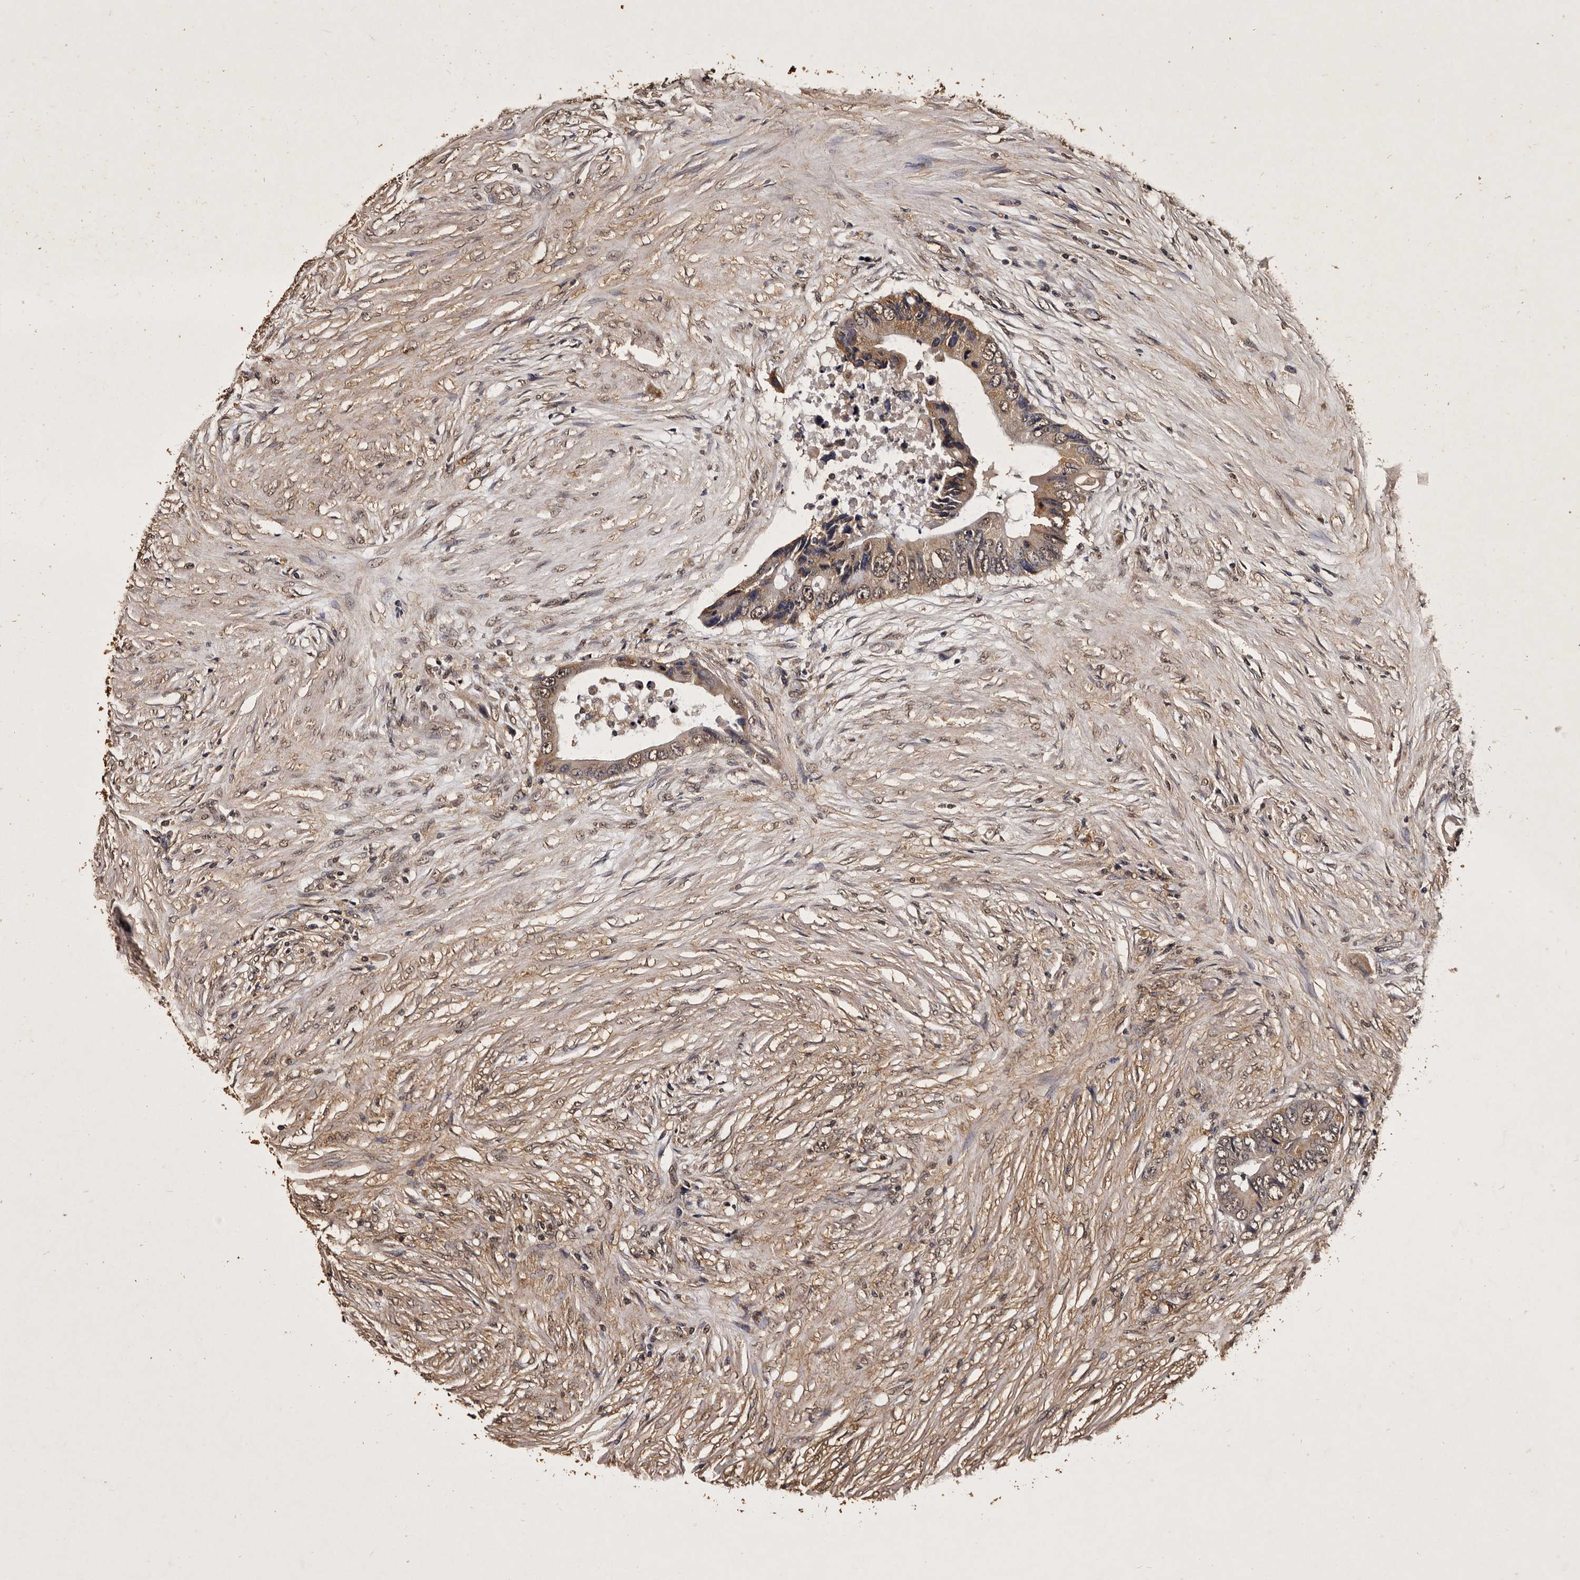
{"staining": {"intensity": "moderate", "quantity": ">75%", "location": "cytoplasmic/membranous,nuclear"}, "tissue": "colorectal cancer", "cell_type": "Tumor cells", "image_type": "cancer", "snomed": [{"axis": "morphology", "description": "Adenocarcinoma, NOS"}, {"axis": "topography", "description": "Colon"}], "caption": "About >75% of tumor cells in human colorectal cancer (adenocarcinoma) show moderate cytoplasmic/membranous and nuclear protein expression as visualized by brown immunohistochemical staining.", "gene": "PARS2", "patient": {"sex": "male", "age": 71}}